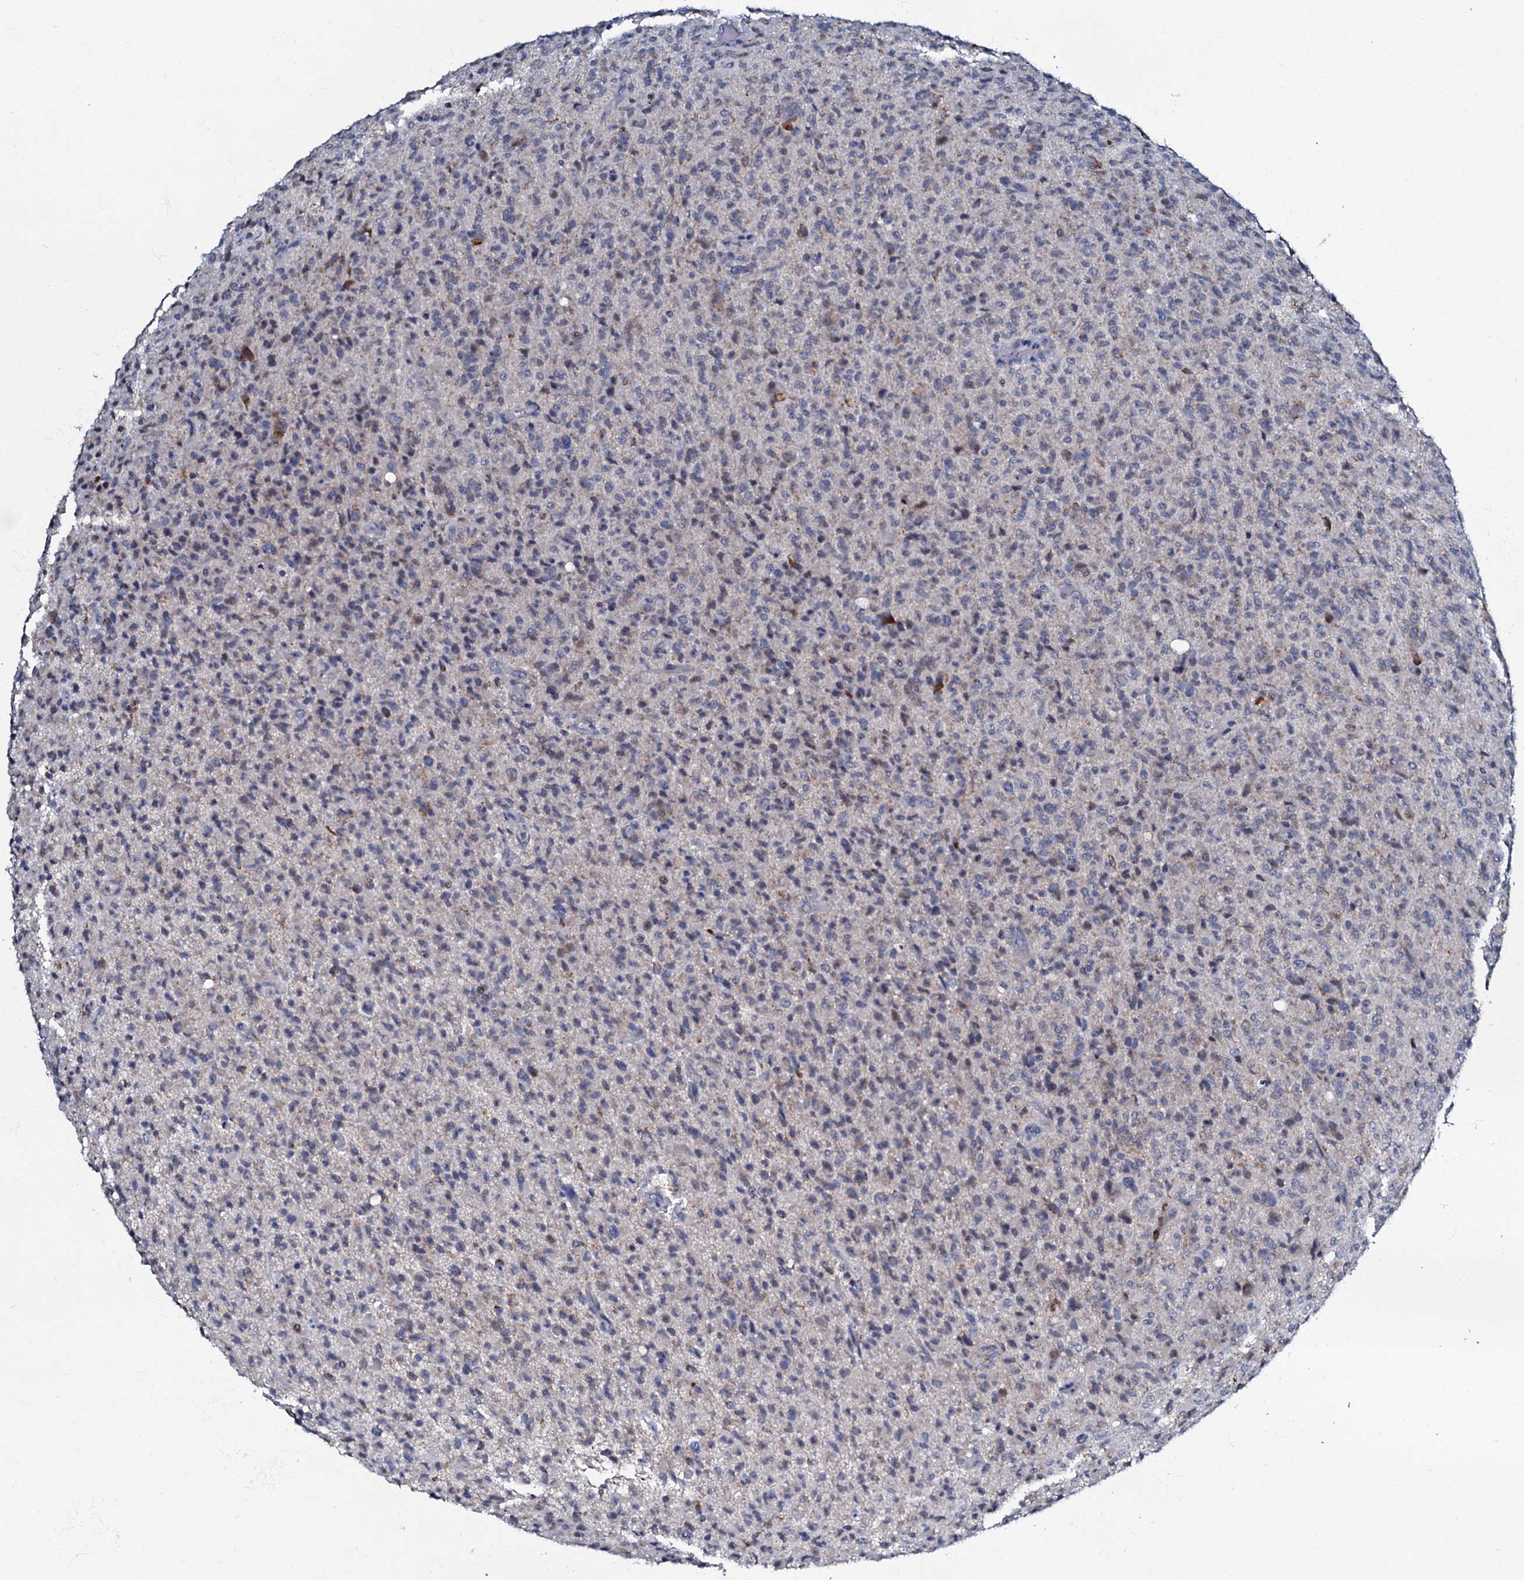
{"staining": {"intensity": "weak", "quantity": "<25%", "location": "cytoplasmic/membranous"}, "tissue": "glioma", "cell_type": "Tumor cells", "image_type": "cancer", "snomed": [{"axis": "morphology", "description": "Glioma, malignant, High grade"}, {"axis": "topography", "description": "Brain"}], "caption": "Histopathology image shows no significant protein staining in tumor cells of glioma.", "gene": "MRPL51", "patient": {"sex": "female", "age": 57}}